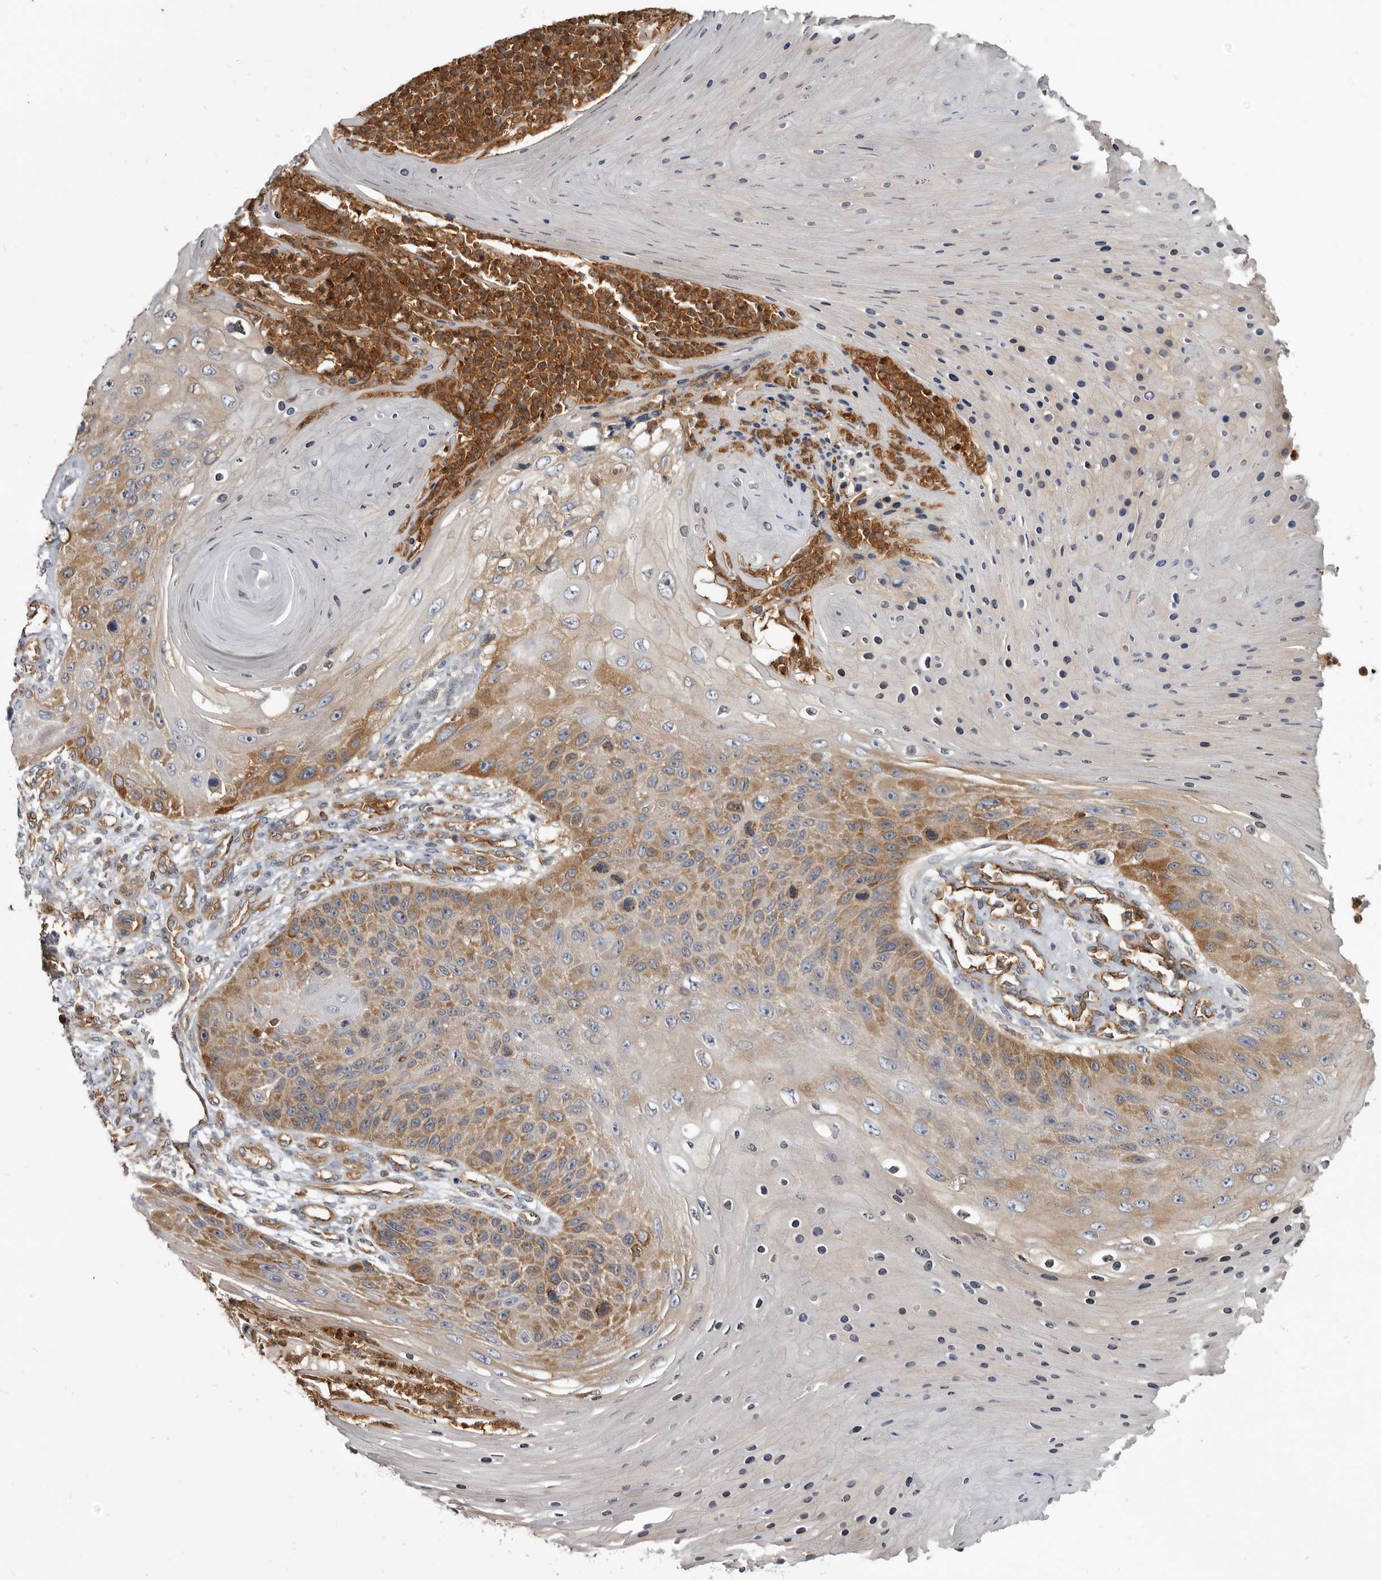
{"staining": {"intensity": "moderate", "quantity": ">75%", "location": "cytoplasmic/membranous"}, "tissue": "skin cancer", "cell_type": "Tumor cells", "image_type": "cancer", "snomed": [{"axis": "morphology", "description": "Squamous cell carcinoma, NOS"}, {"axis": "topography", "description": "Skin"}], "caption": "Immunohistochemistry staining of squamous cell carcinoma (skin), which reveals medium levels of moderate cytoplasmic/membranous positivity in about >75% of tumor cells indicating moderate cytoplasmic/membranous protein expression. The staining was performed using DAB (brown) for protein detection and nuclei were counterstained in hematoxylin (blue).", "gene": "CBL", "patient": {"sex": "female", "age": 88}}